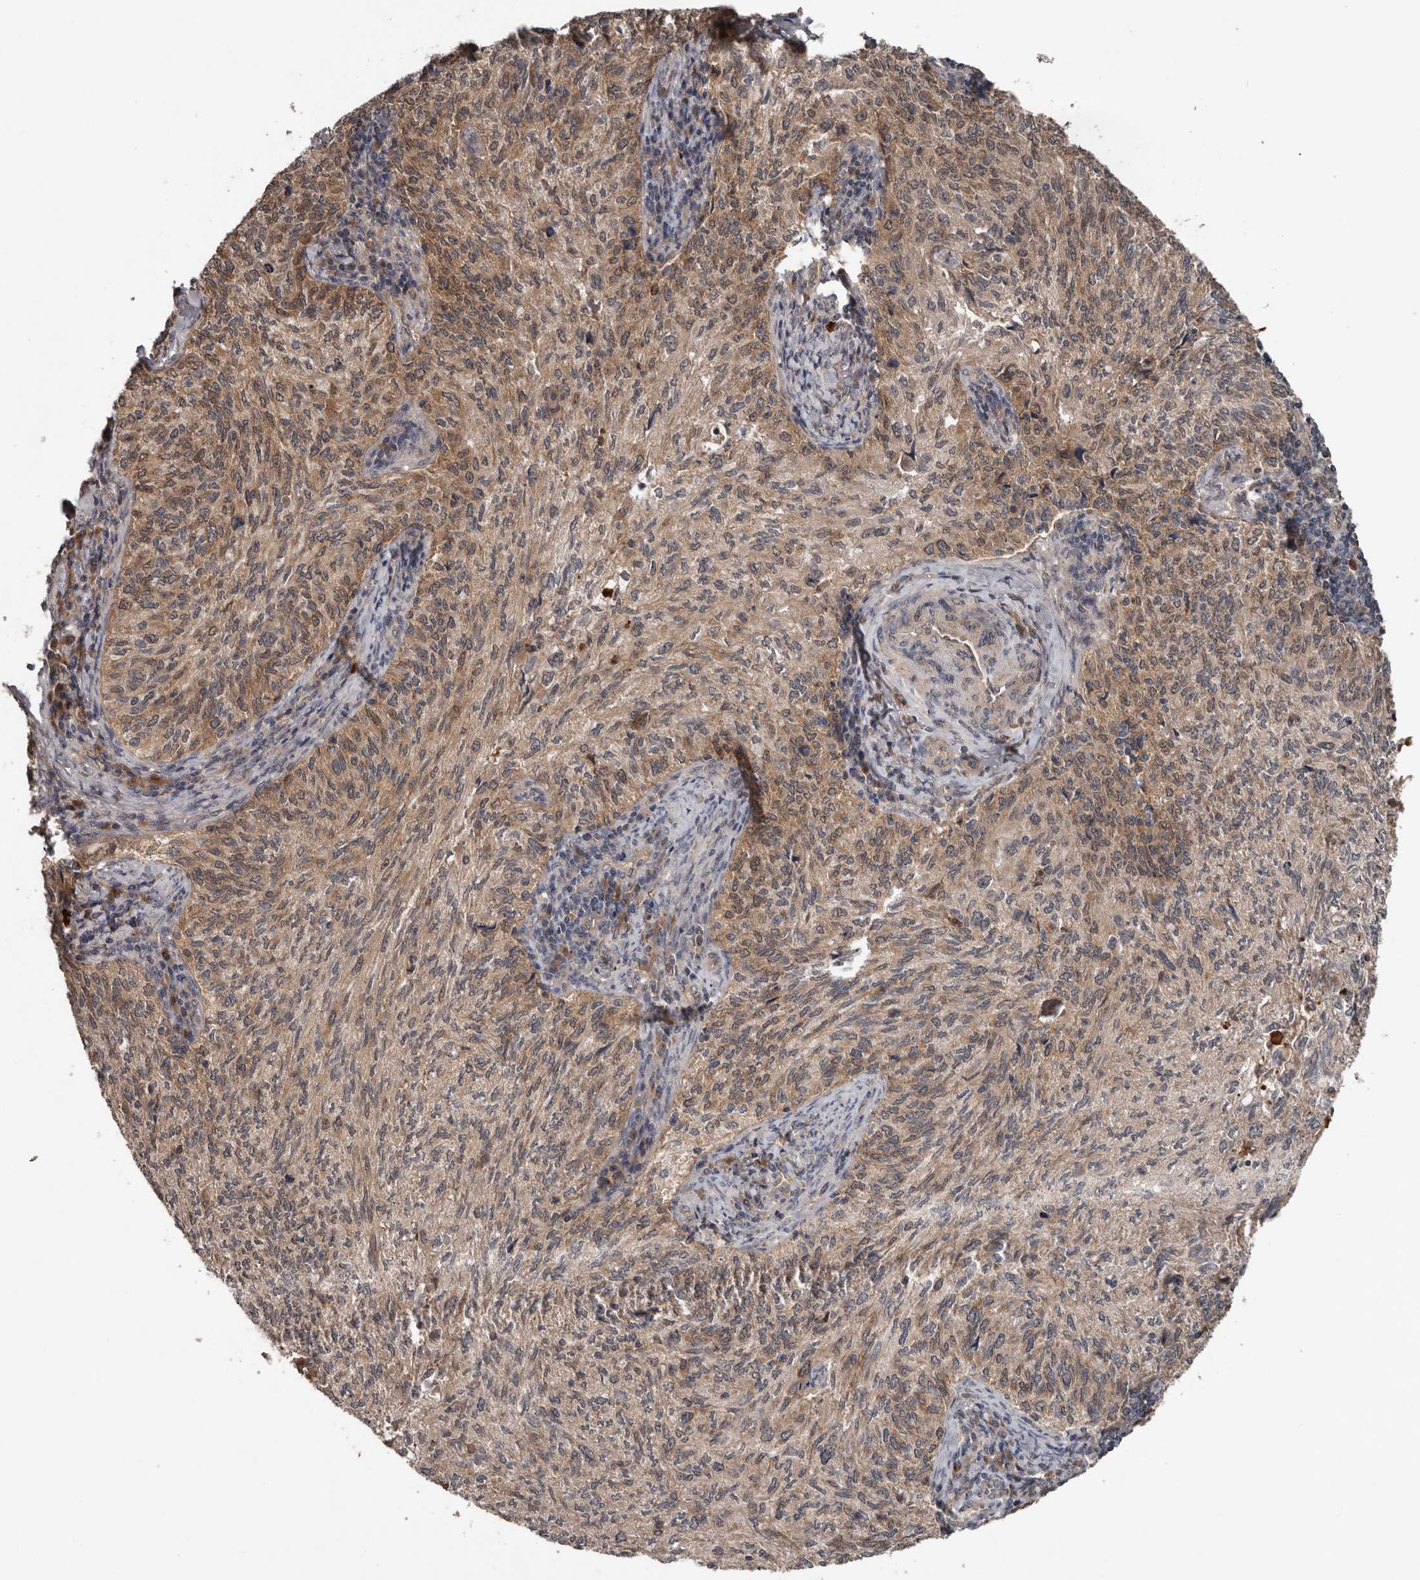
{"staining": {"intensity": "weak", "quantity": "25%-75%", "location": "cytoplasmic/membranous"}, "tissue": "cervical cancer", "cell_type": "Tumor cells", "image_type": "cancer", "snomed": [{"axis": "morphology", "description": "Squamous cell carcinoma, NOS"}, {"axis": "topography", "description": "Cervix"}], "caption": "Brown immunohistochemical staining in human cervical cancer (squamous cell carcinoma) shows weak cytoplasmic/membranous staining in about 25%-75% of tumor cells. (DAB IHC, brown staining for protein, blue staining for nuclei).", "gene": "DNAJB4", "patient": {"sex": "female", "age": 30}}